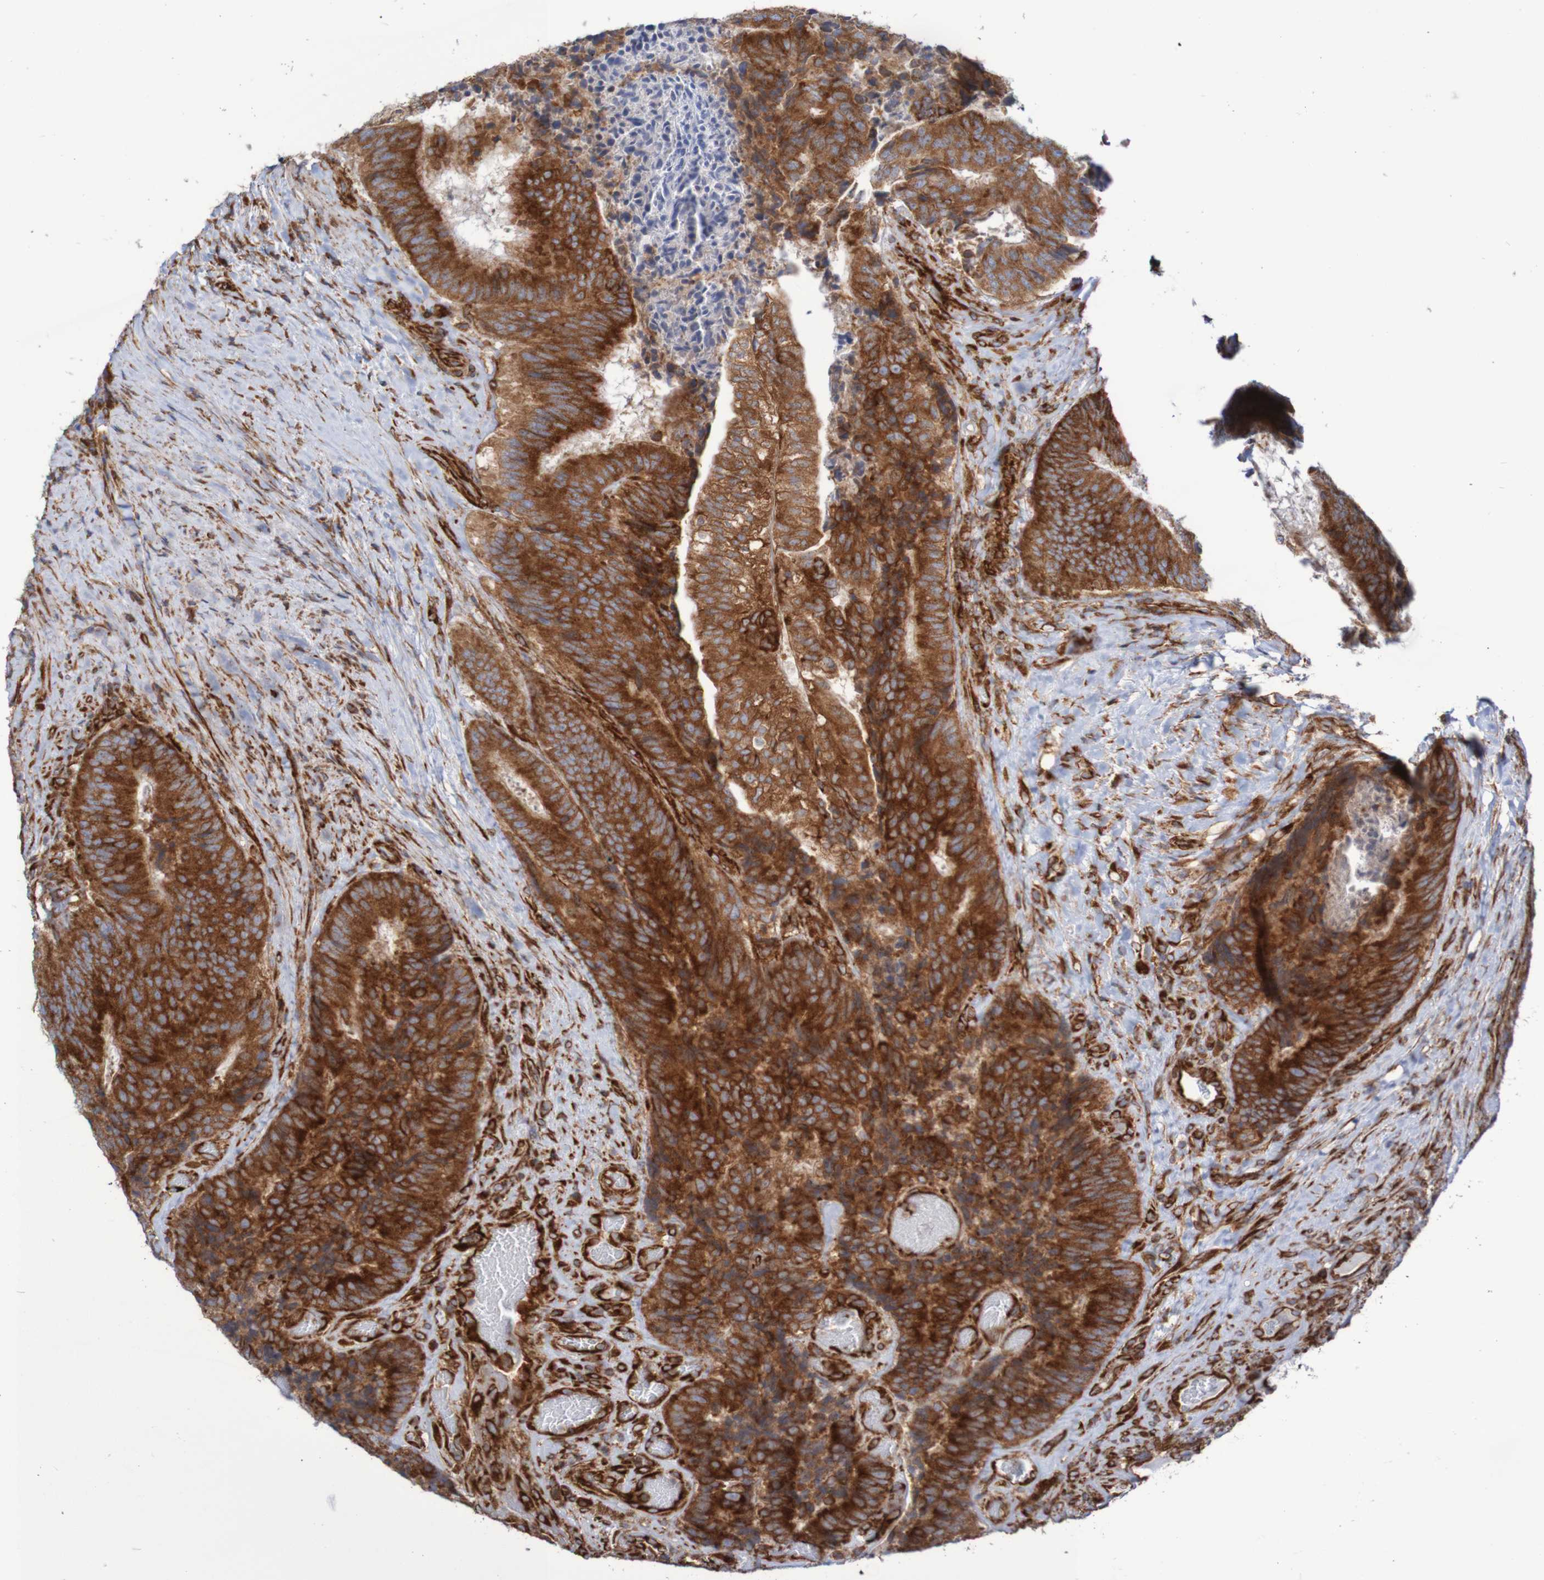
{"staining": {"intensity": "strong", "quantity": ">75%", "location": "cytoplasmic/membranous"}, "tissue": "colorectal cancer", "cell_type": "Tumor cells", "image_type": "cancer", "snomed": [{"axis": "morphology", "description": "Adenocarcinoma, NOS"}, {"axis": "topography", "description": "Rectum"}], "caption": "A histopathology image of human colorectal cancer (adenocarcinoma) stained for a protein exhibits strong cytoplasmic/membranous brown staining in tumor cells.", "gene": "FXR2", "patient": {"sex": "male", "age": 72}}